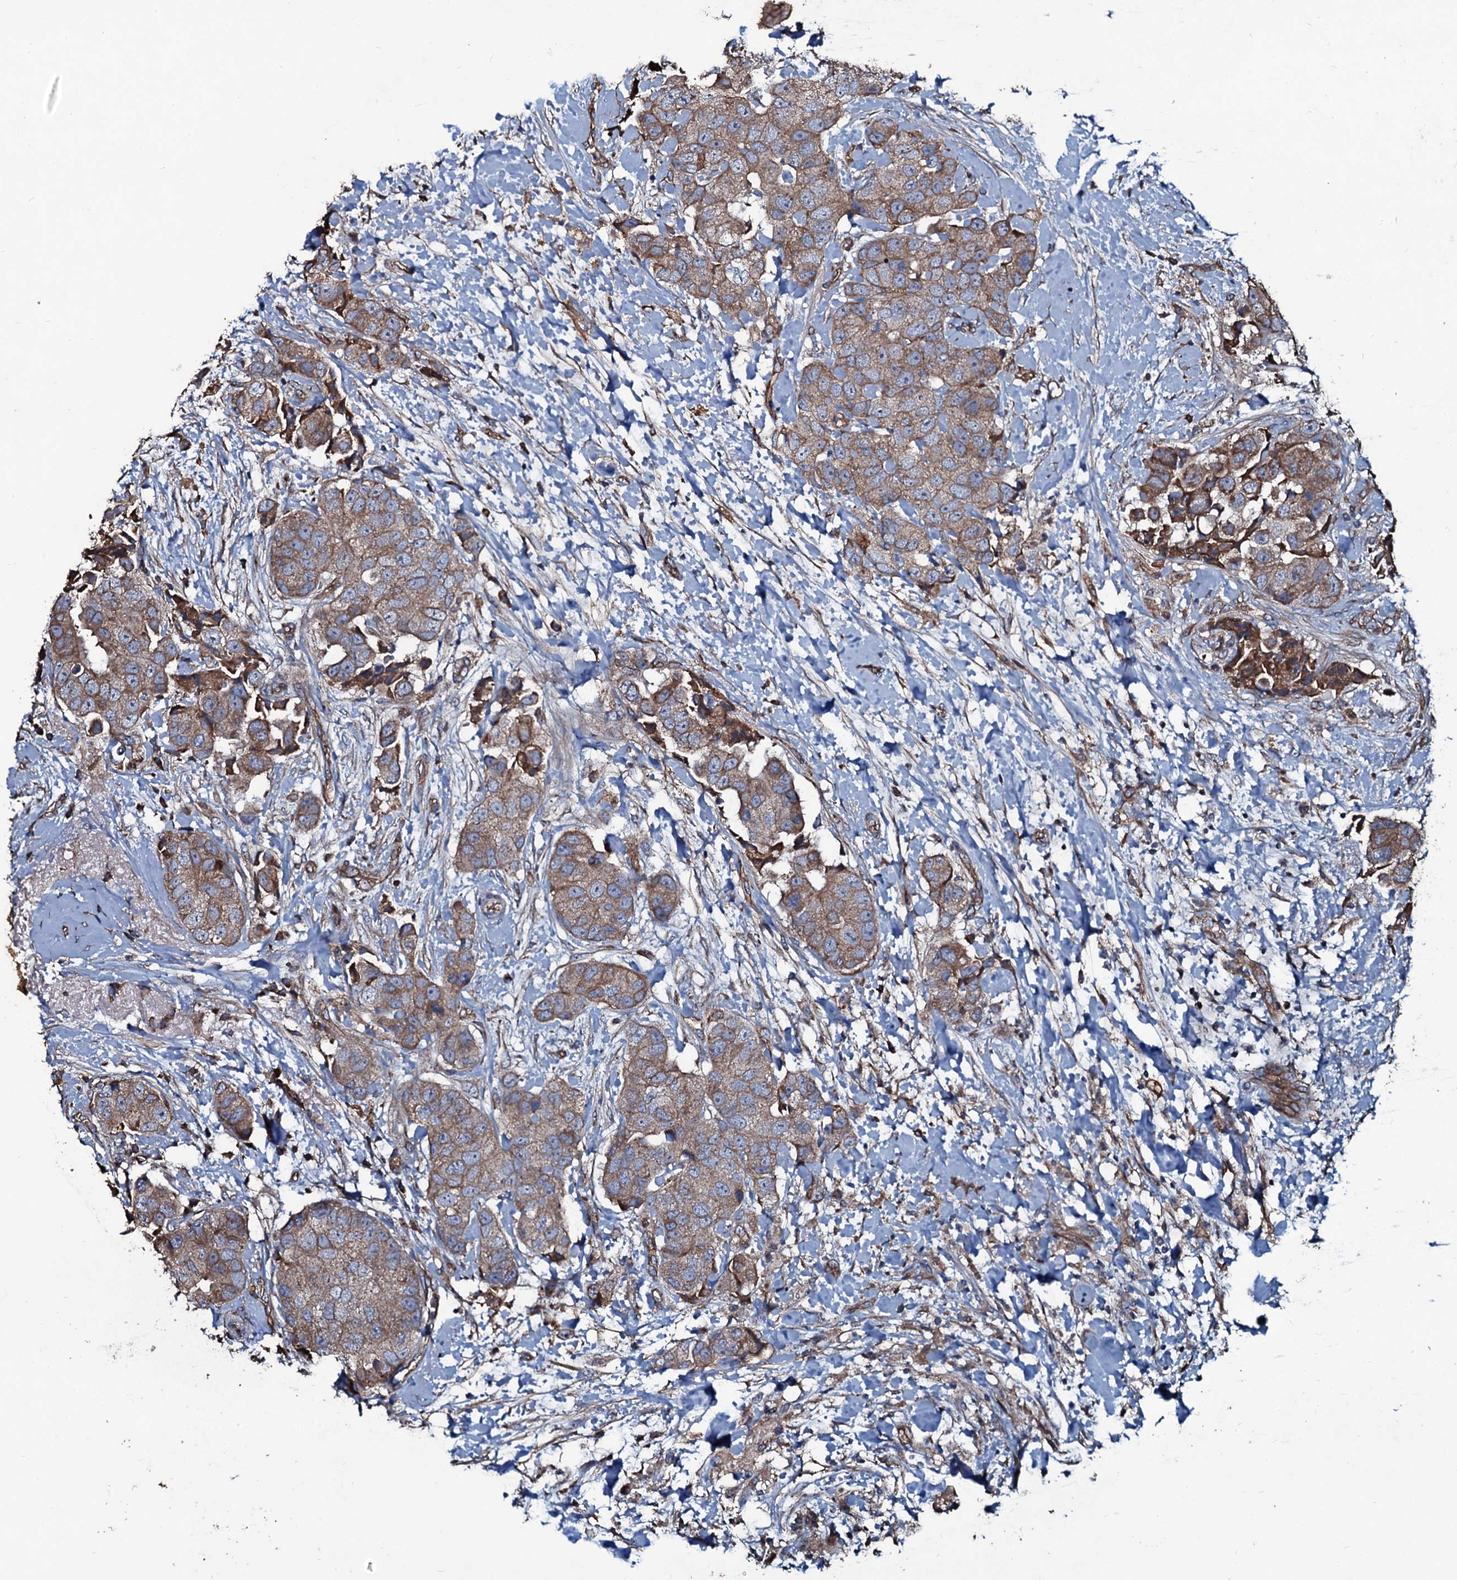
{"staining": {"intensity": "moderate", "quantity": ">75%", "location": "cytoplasmic/membranous"}, "tissue": "breast cancer", "cell_type": "Tumor cells", "image_type": "cancer", "snomed": [{"axis": "morphology", "description": "Normal tissue, NOS"}, {"axis": "morphology", "description": "Duct carcinoma"}, {"axis": "topography", "description": "Breast"}], "caption": "Protein analysis of breast invasive ductal carcinoma tissue shows moderate cytoplasmic/membranous positivity in approximately >75% of tumor cells.", "gene": "DMAC2", "patient": {"sex": "female", "age": 62}}